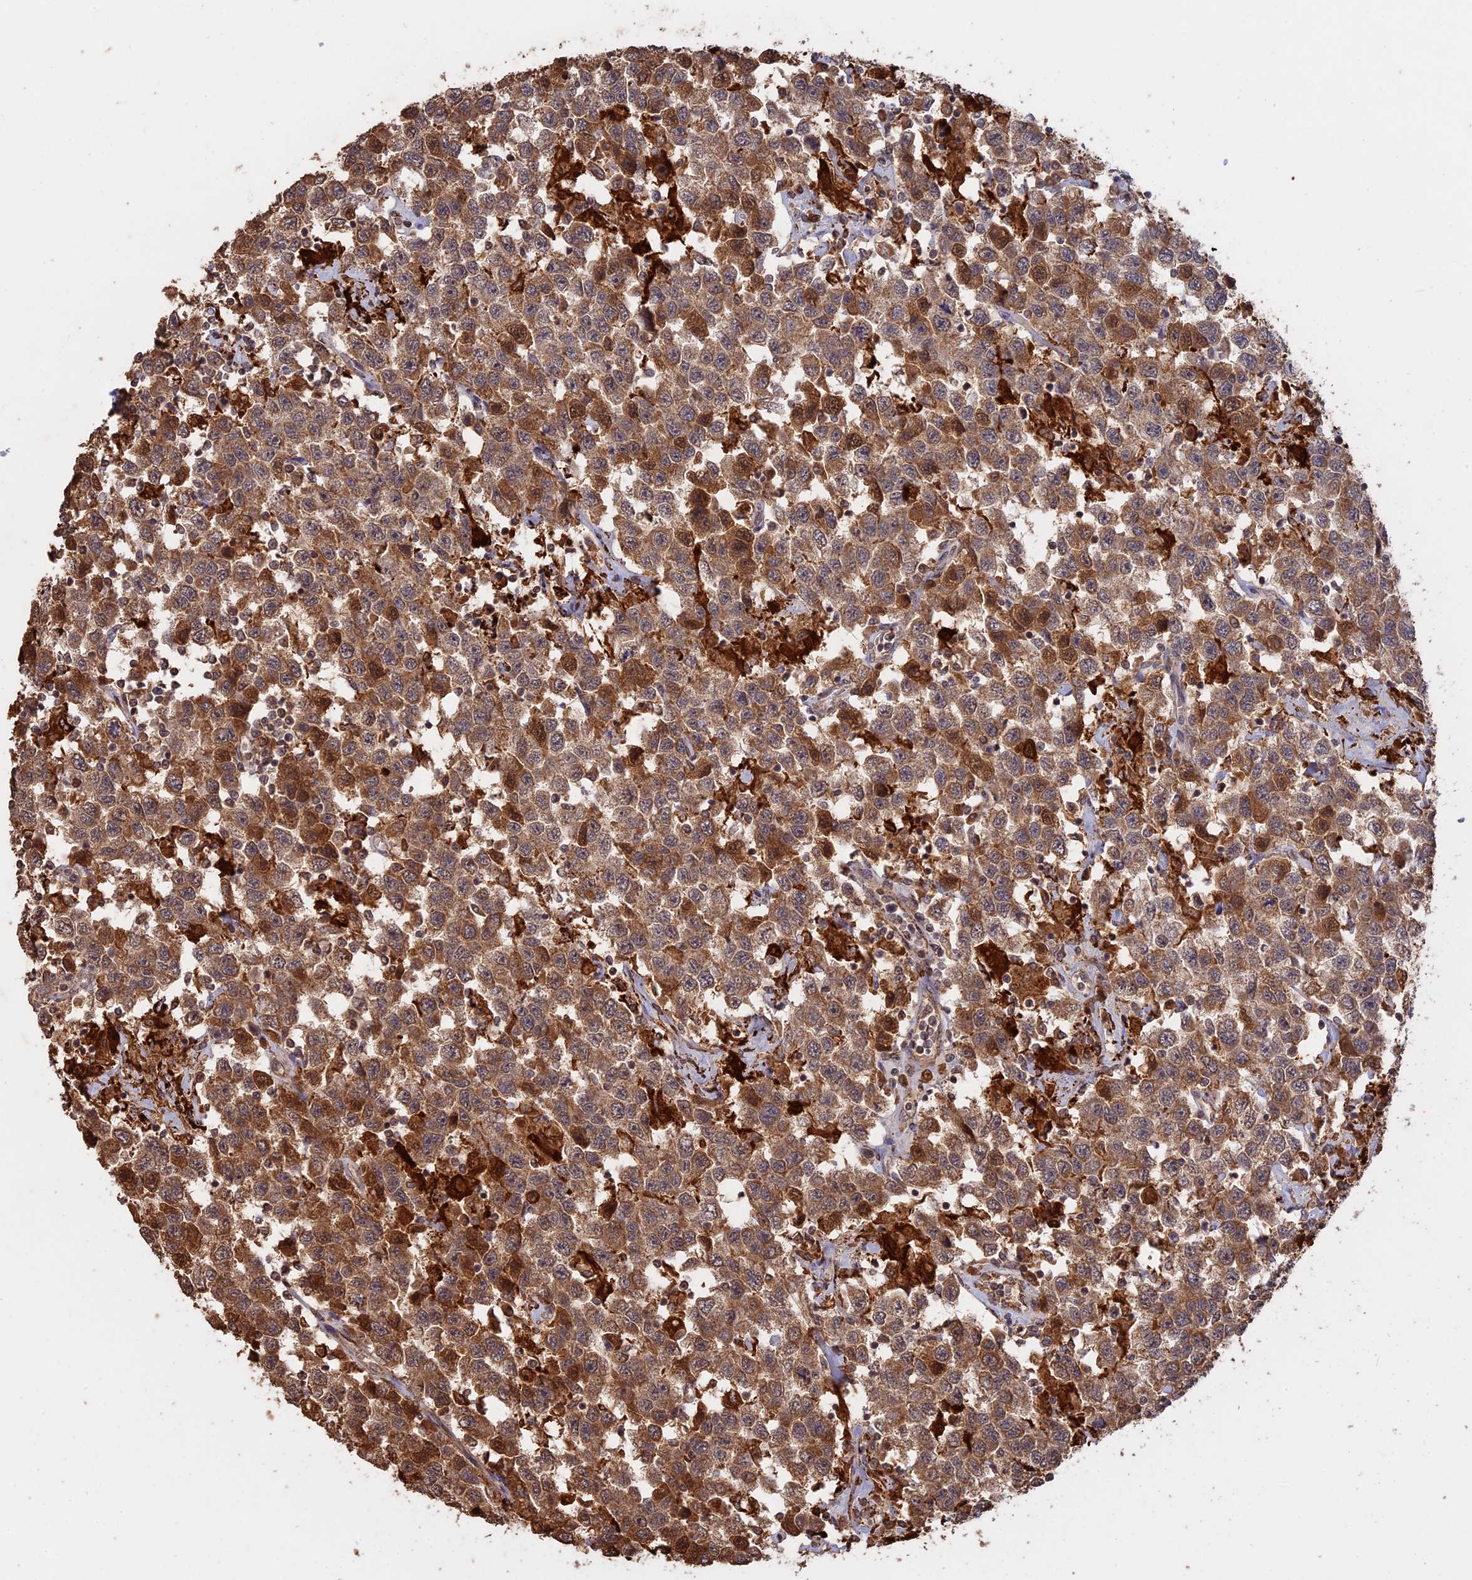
{"staining": {"intensity": "moderate", "quantity": ">75%", "location": "cytoplasmic/membranous"}, "tissue": "testis cancer", "cell_type": "Tumor cells", "image_type": "cancer", "snomed": [{"axis": "morphology", "description": "Seminoma, NOS"}, {"axis": "topography", "description": "Testis"}], "caption": "A micrograph of human testis cancer stained for a protein displays moderate cytoplasmic/membranous brown staining in tumor cells.", "gene": "FAM210B", "patient": {"sex": "male", "age": 41}}